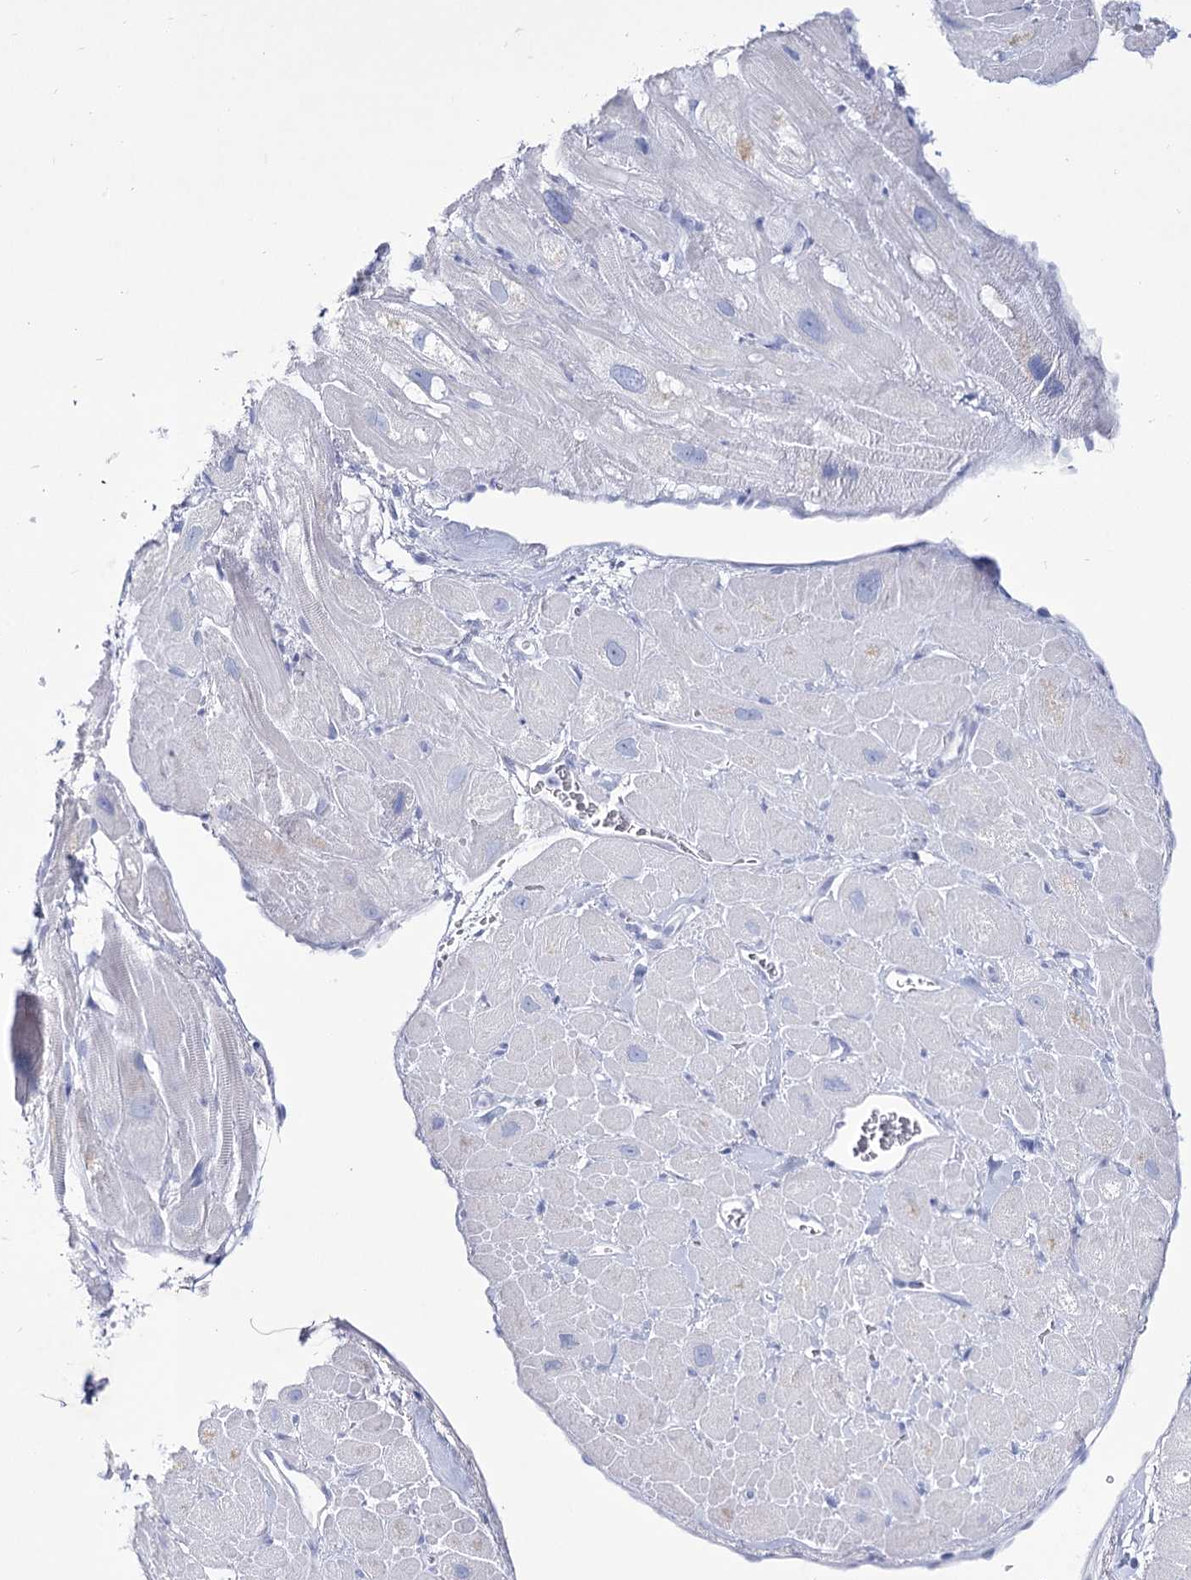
{"staining": {"intensity": "negative", "quantity": "none", "location": "none"}, "tissue": "heart muscle", "cell_type": "Cardiomyocytes", "image_type": "normal", "snomed": [{"axis": "morphology", "description": "Normal tissue, NOS"}, {"axis": "topography", "description": "Heart"}], "caption": "A histopathology image of heart muscle stained for a protein demonstrates no brown staining in cardiomyocytes. (Brightfield microscopy of DAB (3,3'-diaminobenzidine) IHC at high magnification).", "gene": "RNF186", "patient": {"sex": "male", "age": 49}}